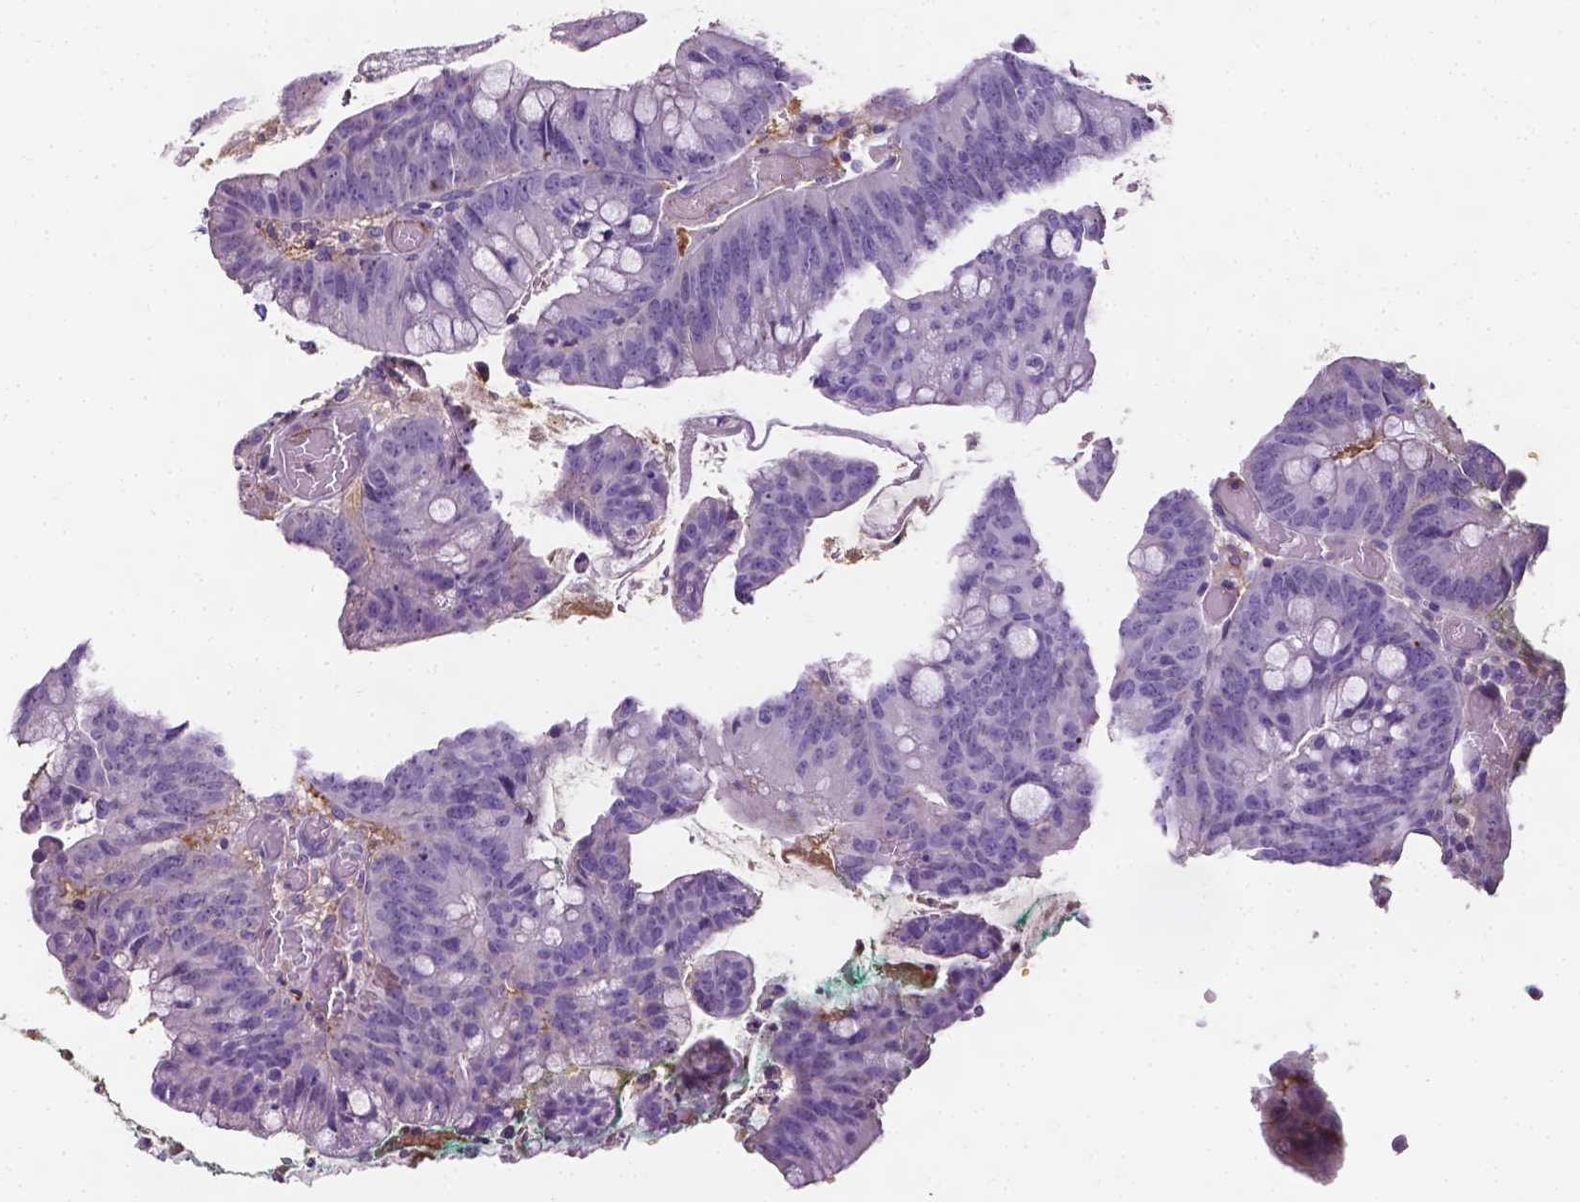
{"staining": {"intensity": "negative", "quantity": "none", "location": "none"}, "tissue": "colorectal cancer", "cell_type": "Tumor cells", "image_type": "cancer", "snomed": [{"axis": "morphology", "description": "Adenocarcinoma, NOS"}, {"axis": "topography", "description": "Colon"}], "caption": "Immunohistochemistry histopathology image of neoplastic tissue: human colorectal cancer (adenocarcinoma) stained with DAB (3,3'-diaminobenzidine) demonstrates no significant protein expression in tumor cells. (DAB immunohistochemistry with hematoxylin counter stain).", "gene": "APOE", "patient": {"sex": "male", "age": 62}}